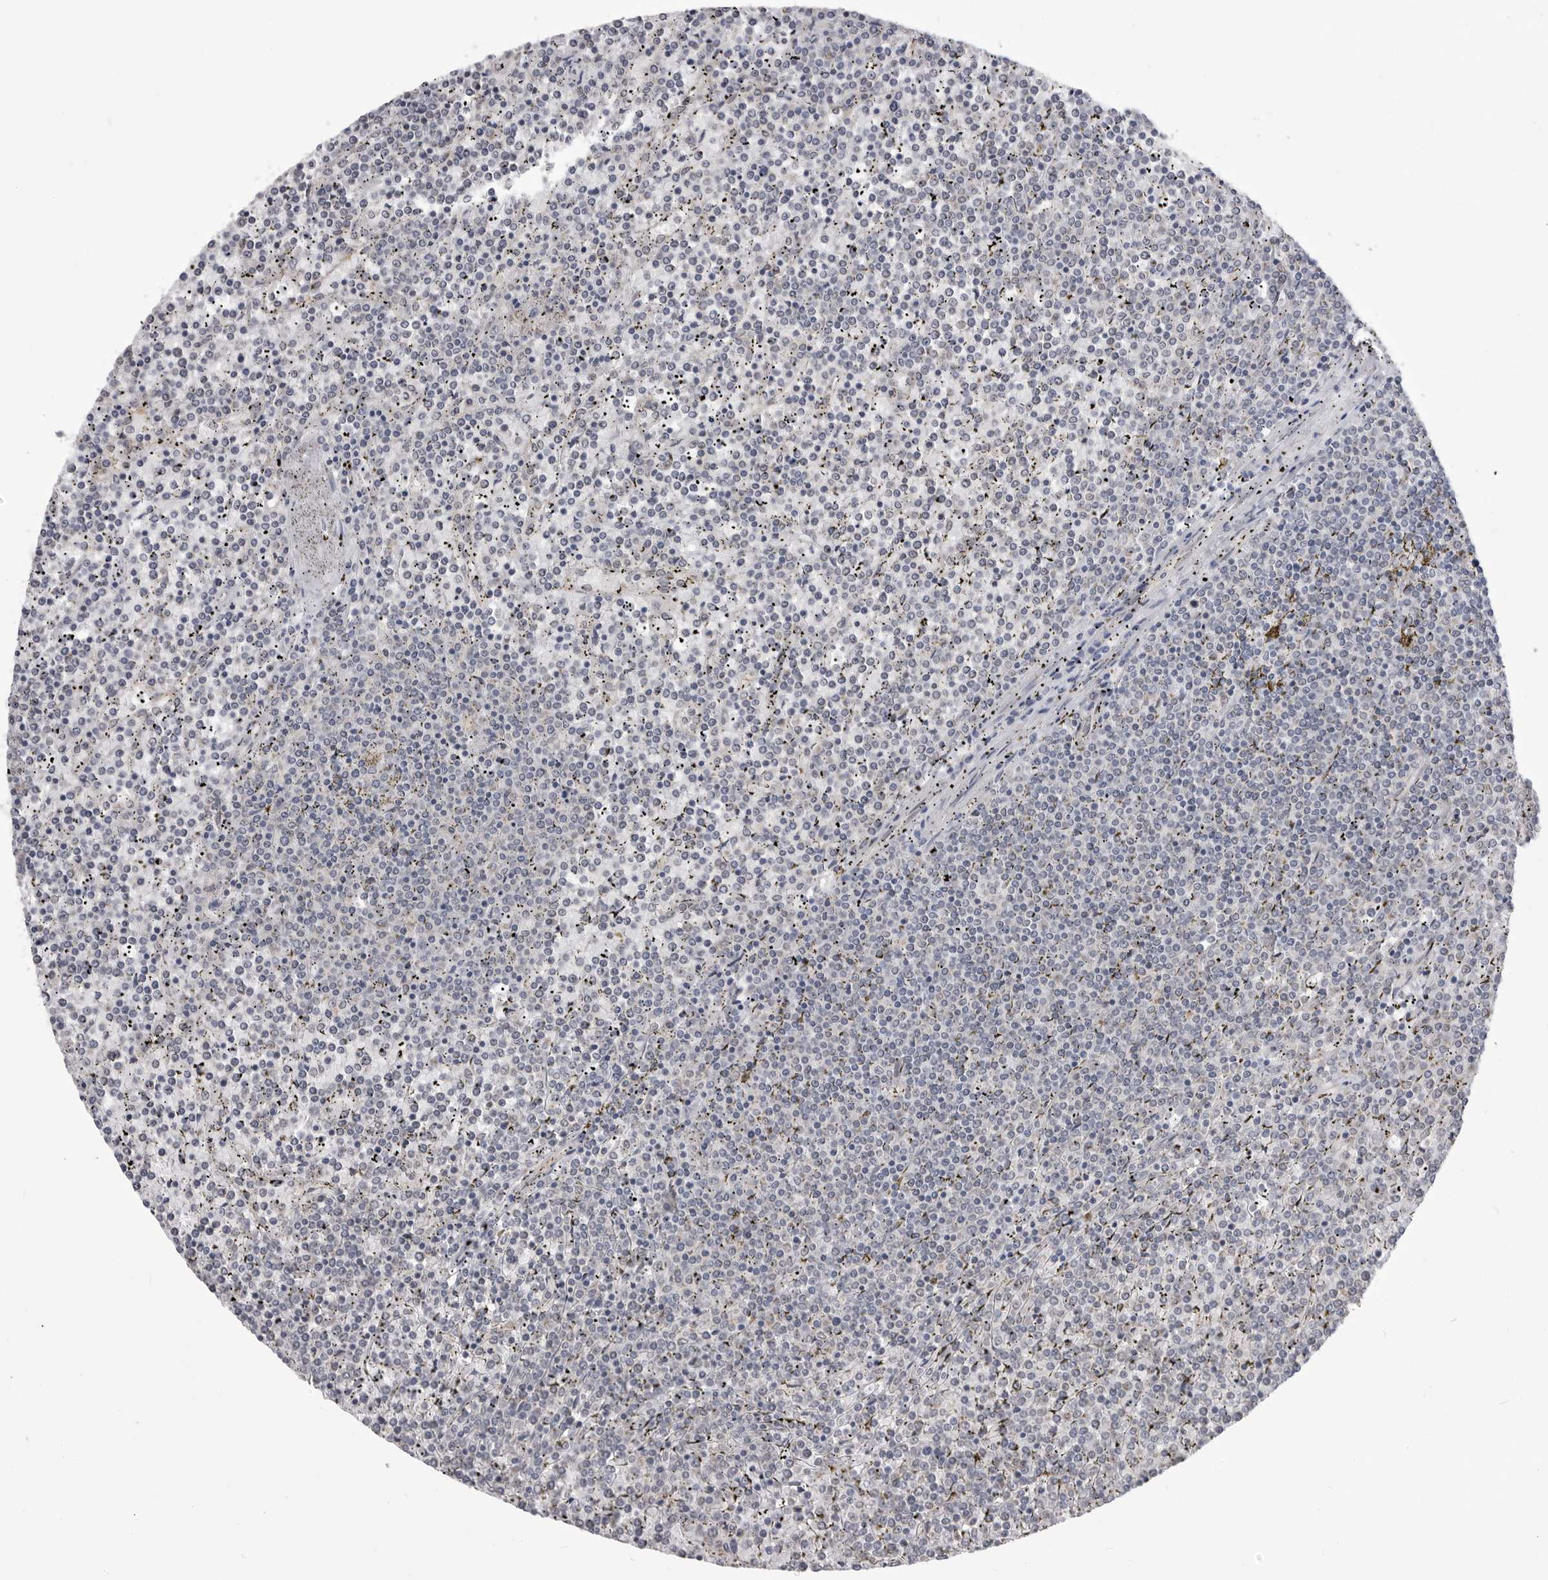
{"staining": {"intensity": "negative", "quantity": "none", "location": "none"}, "tissue": "lymphoma", "cell_type": "Tumor cells", "image_type": "cancer", "snomed": [{"axis": "morphology", "description": "Malignant lymphoma, non-Hodgkin's type, Low grade"}, {"axis": "topography", "description": "Spleen"}], "caption": "Tumor cells are negative for brown protein staining in lymphoma.", "gene": "FH", "patient": {"sex": "female", "age": 19}}